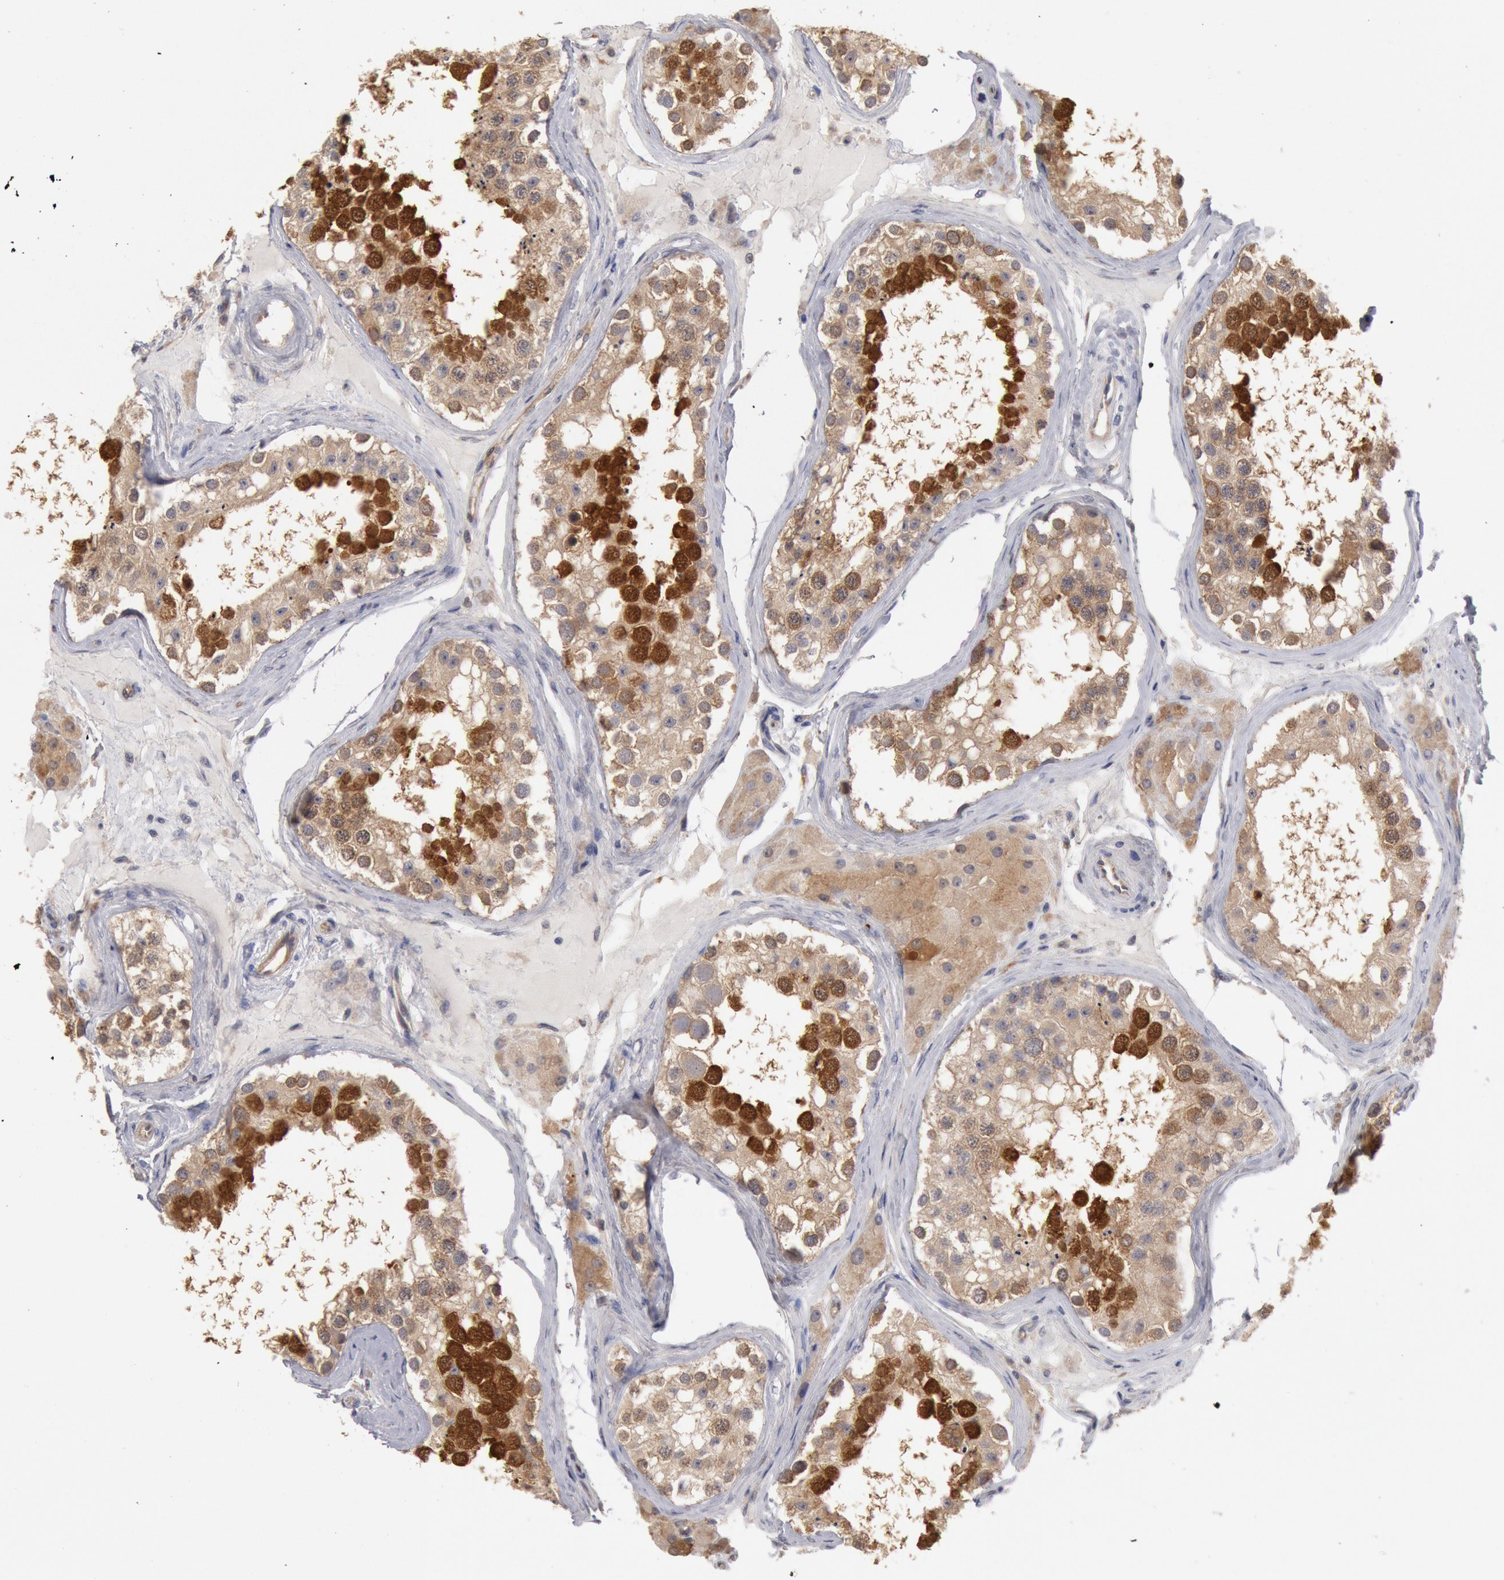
{"staining": {"intensity": "strong", "quantity": ">75%", "location": "cytoplasmic/membranous"}, "tissue": "testis", "cell_type": "Cells in seminiferous ducts", "image_type": "normal", "snomed": [{"axis": "morphology", "description": "Normal tissue, NOS"}, {"axis": "topography", "description": "Testis"}], "caption": "Brown immunohistochemical staining in benign human testis exhibits strong cytoplasmic/membranous staining in about >75% of cells in seminiferous ducts.", "gene": "DNAJA1", "patient": {"sex": "male", "age": 68}}